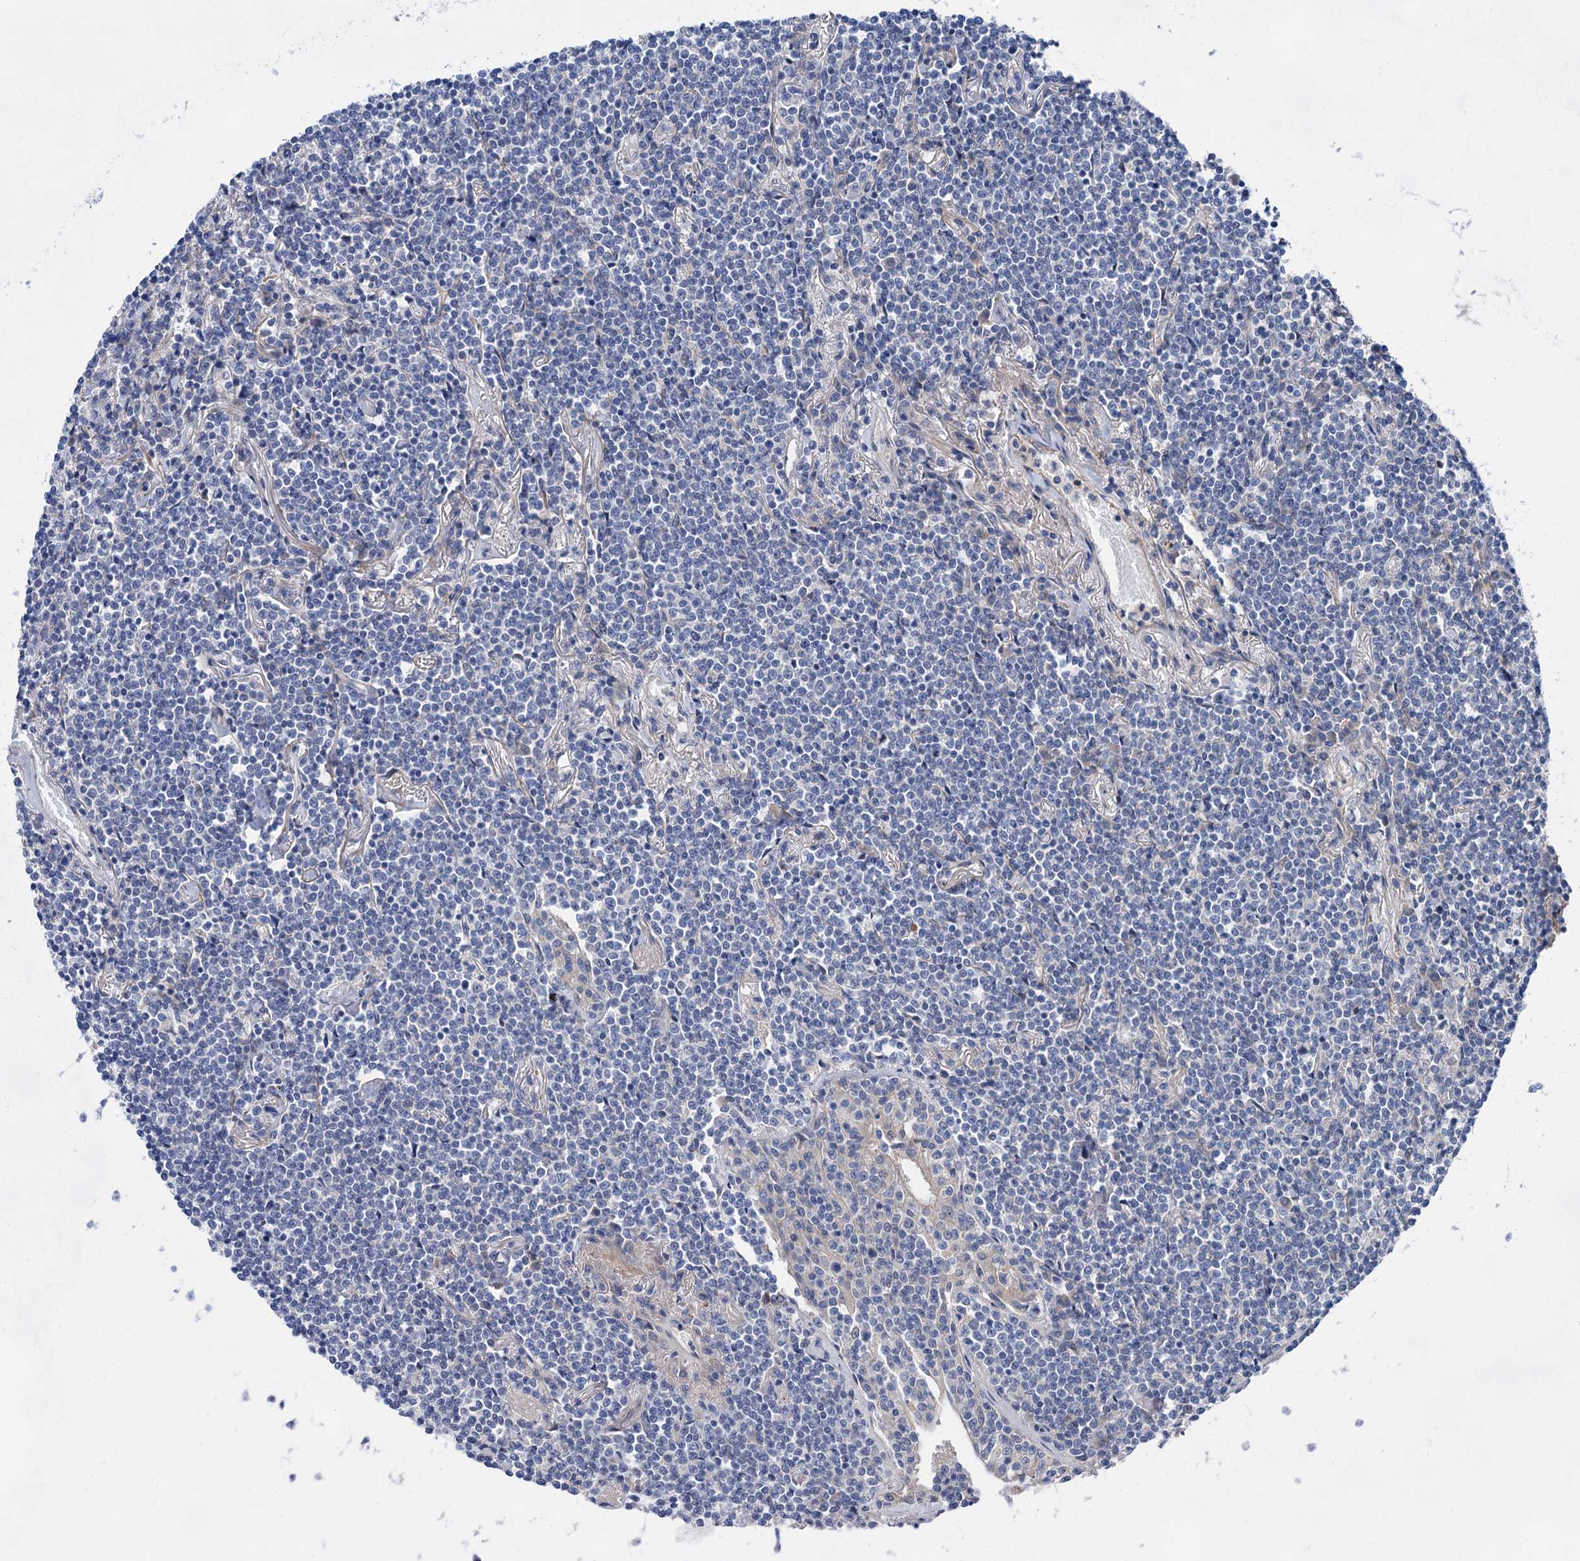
{"staining": {"intensity": "negative", "quantity": "none", "location": "none"}, "tissue": "lymphoma", "cell_type": "Tumor cells", "image_type": "cancer", "snomed": [{"axis": "morphology", "description": "Malignant lymphoma, non-Hodgkin's type, Low grade"}, {"axis": "topography", "description": "Lung"}], "caption": "Malignant lymphoma, non-Hodgkin's type (low-grade) was stained to show a protein in brown. There is no significant expression in tumor cells. (Stains: DAB immunohistochemistry with hematoxylin counter stain, Microscopy: brightfield microscopy at high magnification).", "gene": "MORN3", "patient": {"sex": "female", "age": 71}}